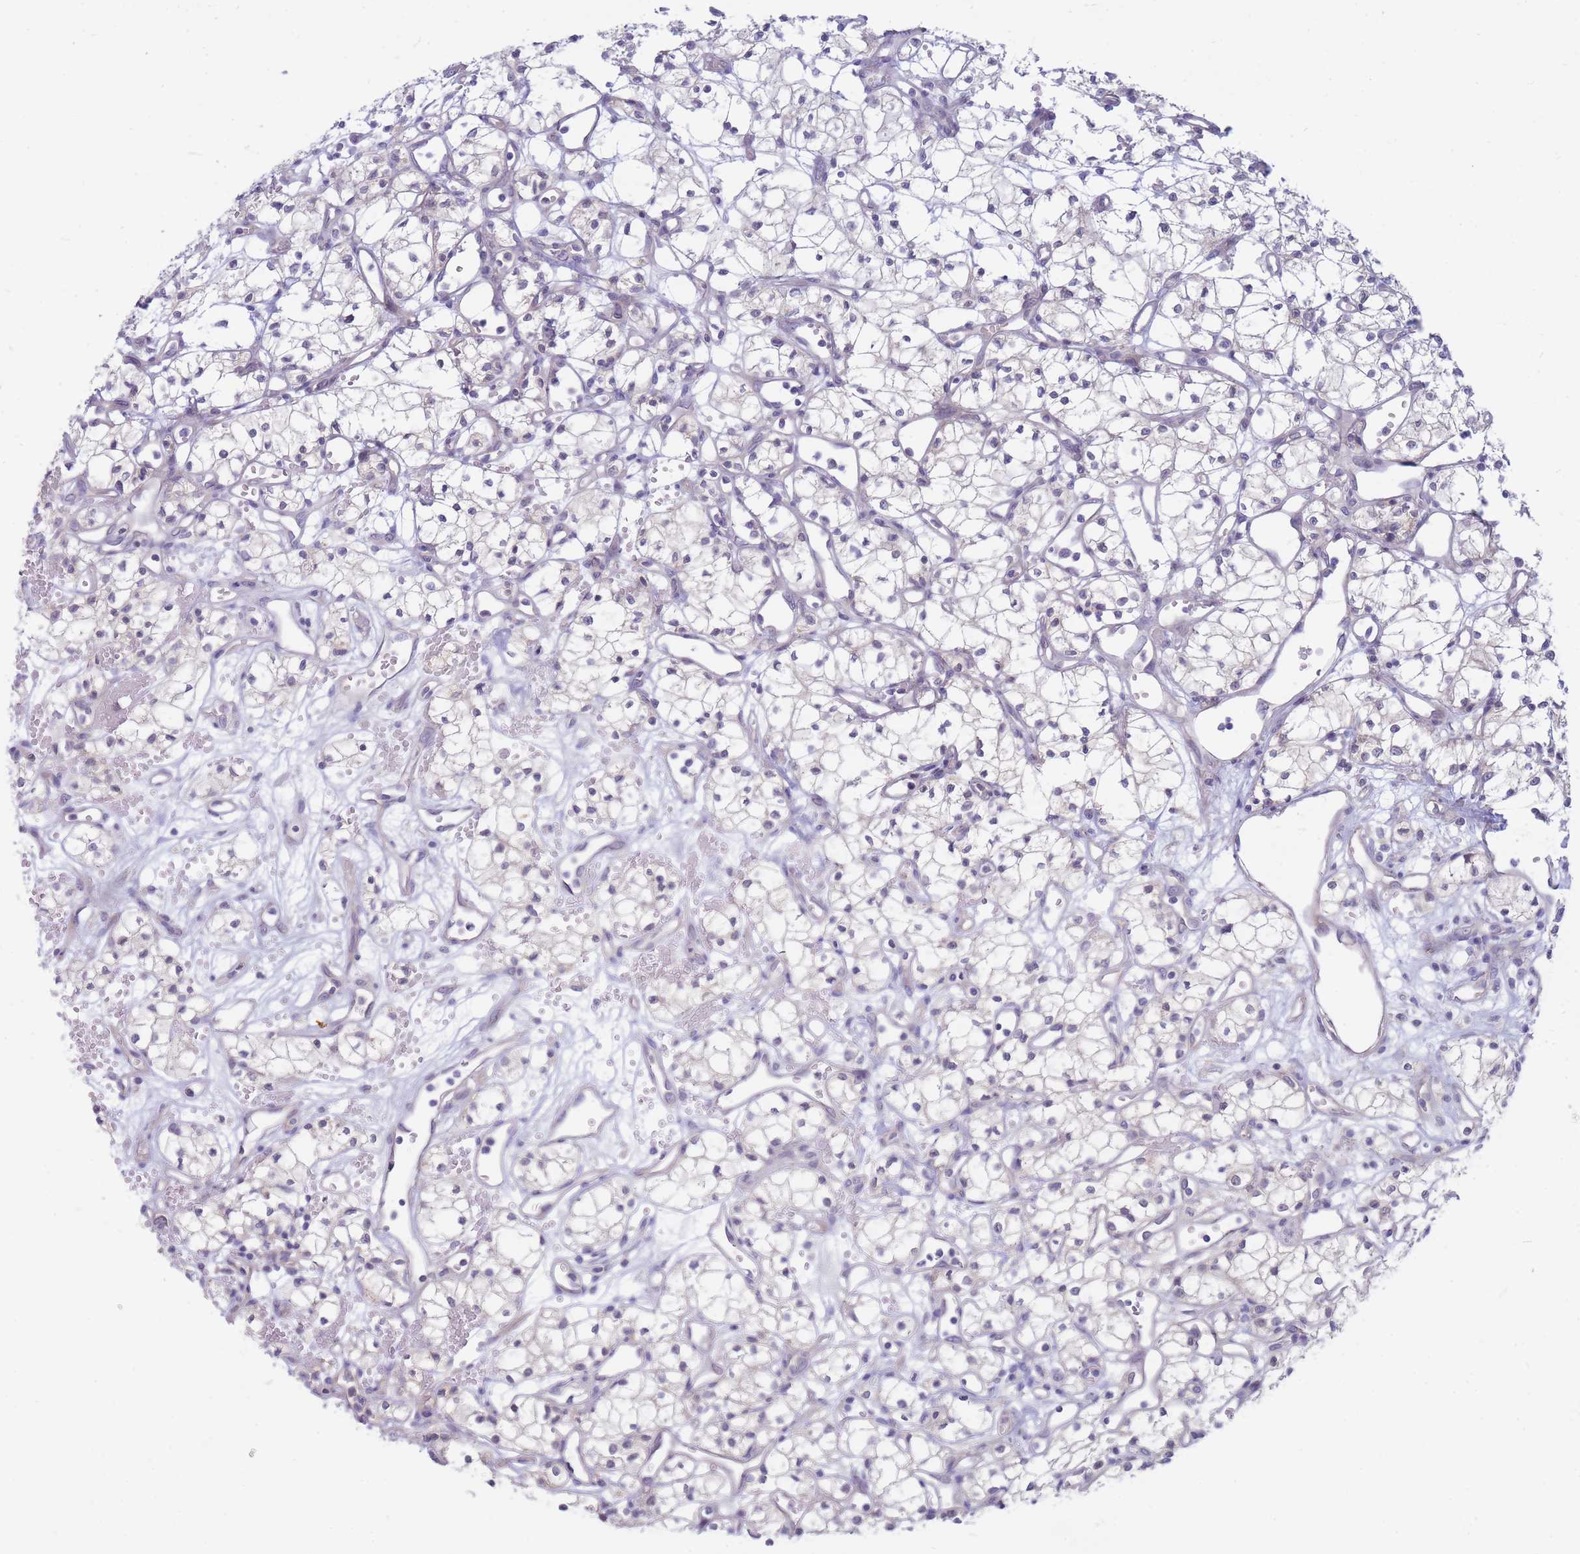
{"staining": {"intensity": "negative", "quantity": "none", "location": "none"}, "tissue": "renal cancer", "cell_type": "Tumor cells", "image_type": "cancer", "snomed": [{"axis": "morphology", "description": "Adenocarcinoma, NOS"}, {"axis": "topography", "description": "Kidney"}], "caption": "Histopathology image shows no significant protein positivity in tumor cells of renal cancer.", "gene": "SUGT1", "patient": {"sex": "male", "age": 59}}